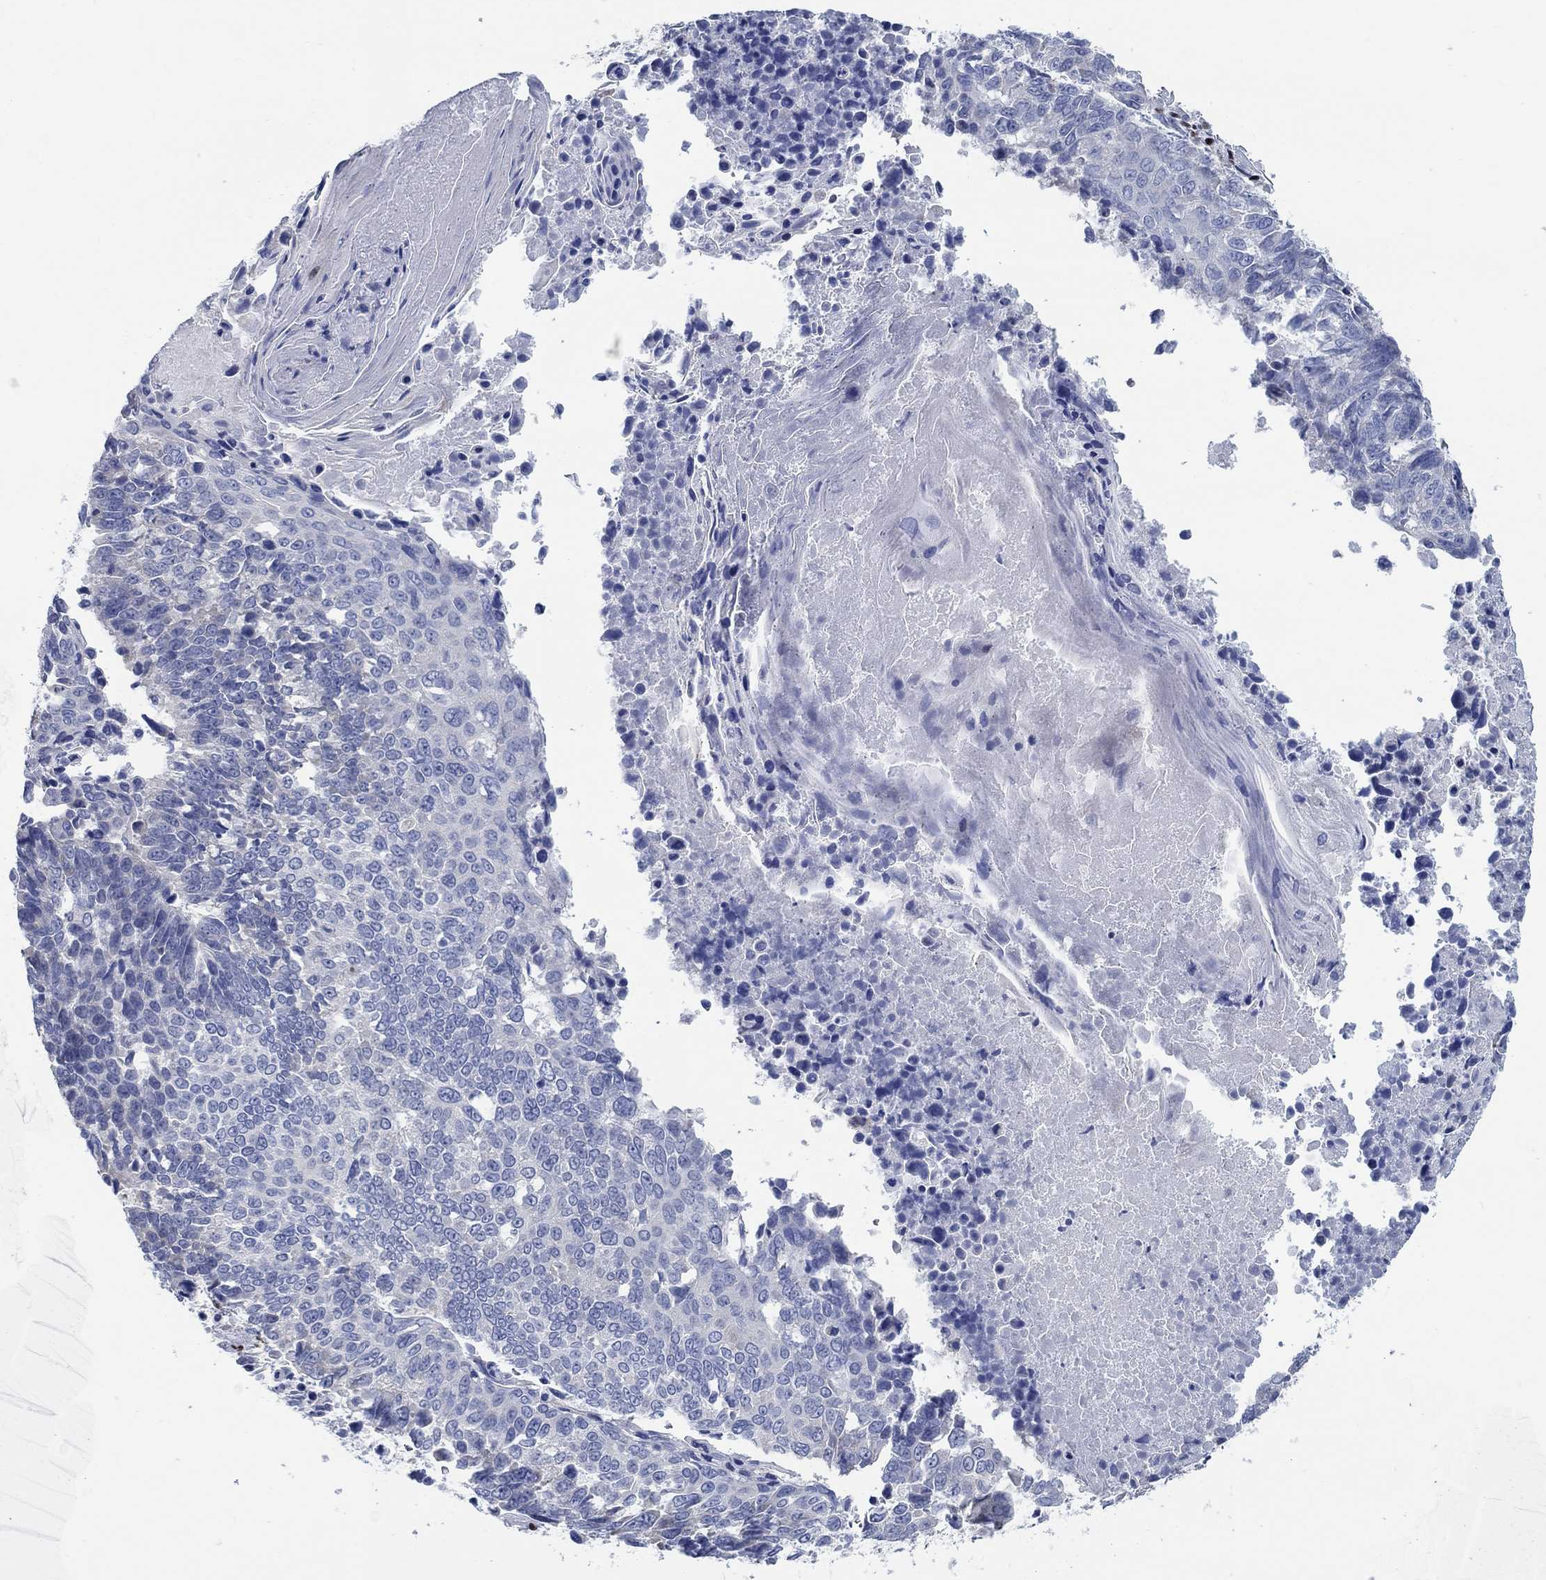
{"staining": {"intensity": "negative", "quantity": "none", "location": "none"}, "tissue": "lung cancer", "cell_type": "Tumor cells", "image_type": "cancer", "snomed": [{"axis": "morphology", "description": "Squamous cell carcinoma, NOS"}, {"axis": "topography", "description": "Lung"}], "caption": "Tumor cells show no significant positivity in lung cancer (squamous cell carcinoma).", "gene": "ZEB1", "patient": {"sex": "male", "age": 73}}